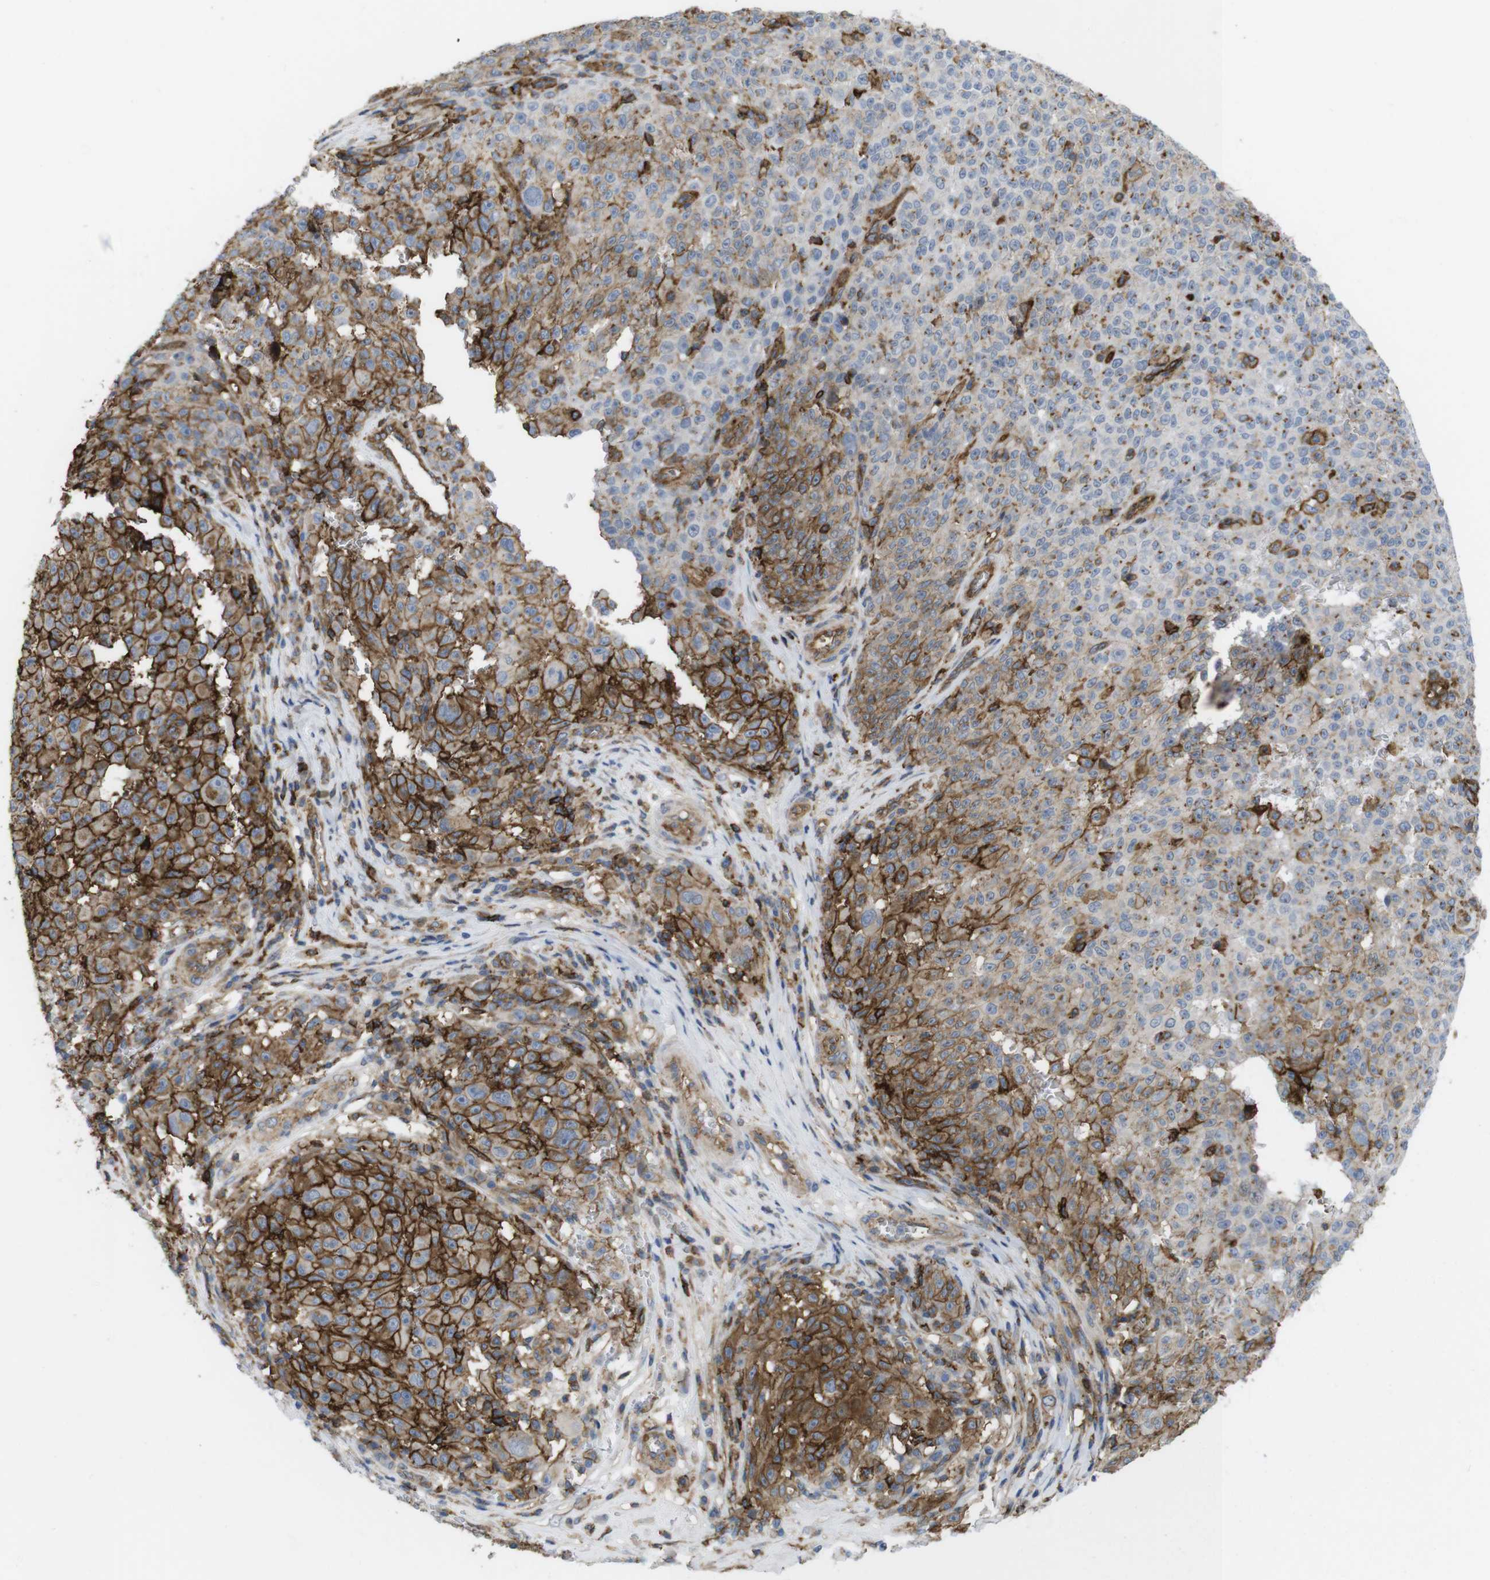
{"staining": {"intensity": "strong", "quantity": "25%-75%", "location": "cytoplasmic/membranous"}, "tissue": "melanoma", "cell_type": "Tumor cells", "image_type": "cancer", "snomed": [{"axis": "morphology", "description": "Malignant melanoma, NOS"}, {"axis": "topography", "description": "Skin"}], "caption": "High-magnification brightfield microscopy of malignant melanoma stained with DAB (3,3'-diaminobenzidine) (brown) and counterstained with hematoxylin (blue). tumor cells exhibit strong cytoplasmic/membranous positivity is appreciated in about25%-75% of cells.", "gene": "CCR6", "patient": {"sex": "female", "age": 82}}